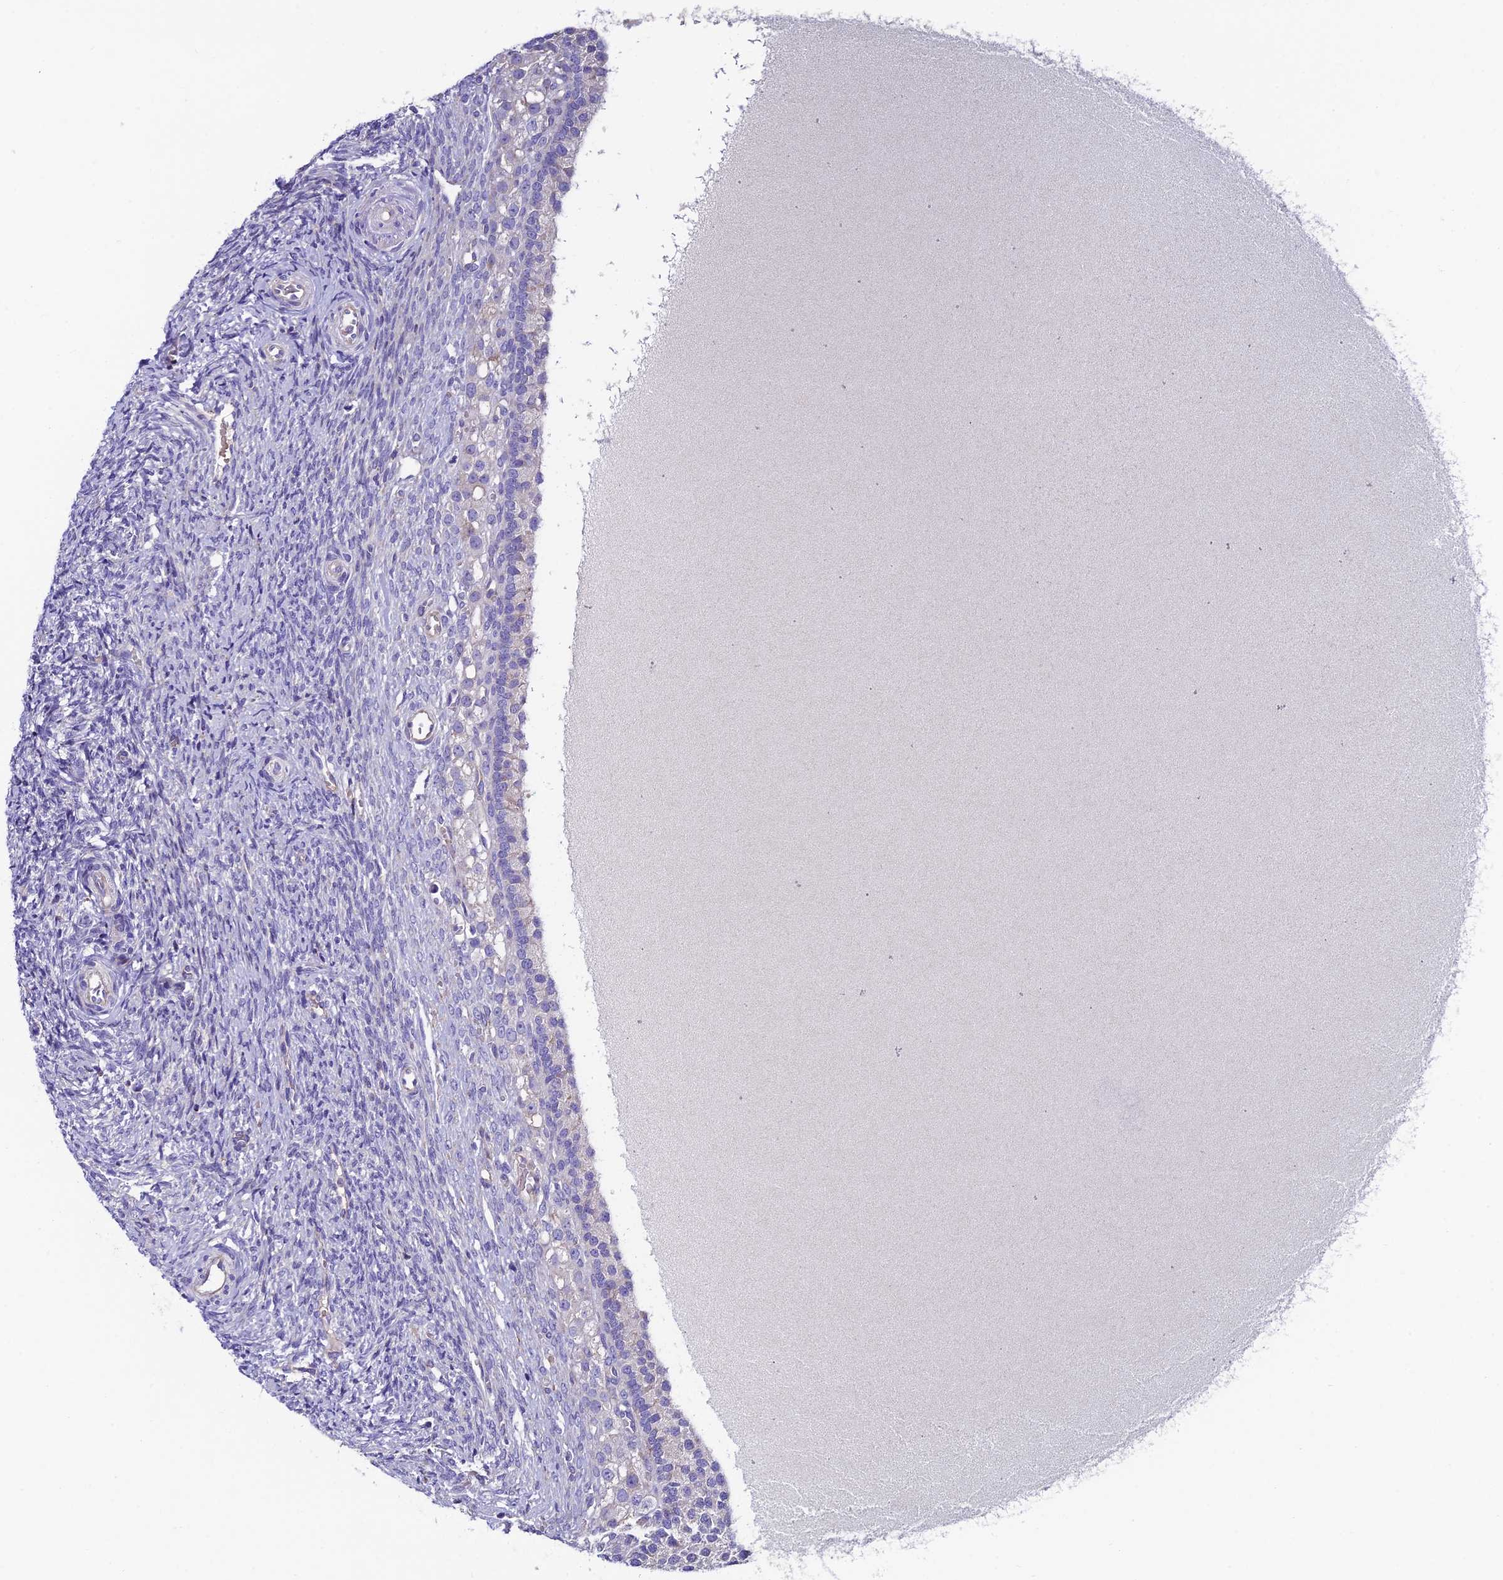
{"staining": {"intensity": "negative", "quantity": "none", "location": "none"}, "tissue": "ovary", "cell_type": "Follicle cells", "image_type": "normal", "snomed": [{"axis": "morphology", "description": "Normal tissue, NOS"}, {"axis": "topography", "description": "Ovary"}], "caption": "Immunohistochemistry image of unremarkable ovary: human ovary stained with DAB displays no significant protein staining in follicle cells.", "gene": "MACIR", "patient": {"sex": "female", "age": 41}}